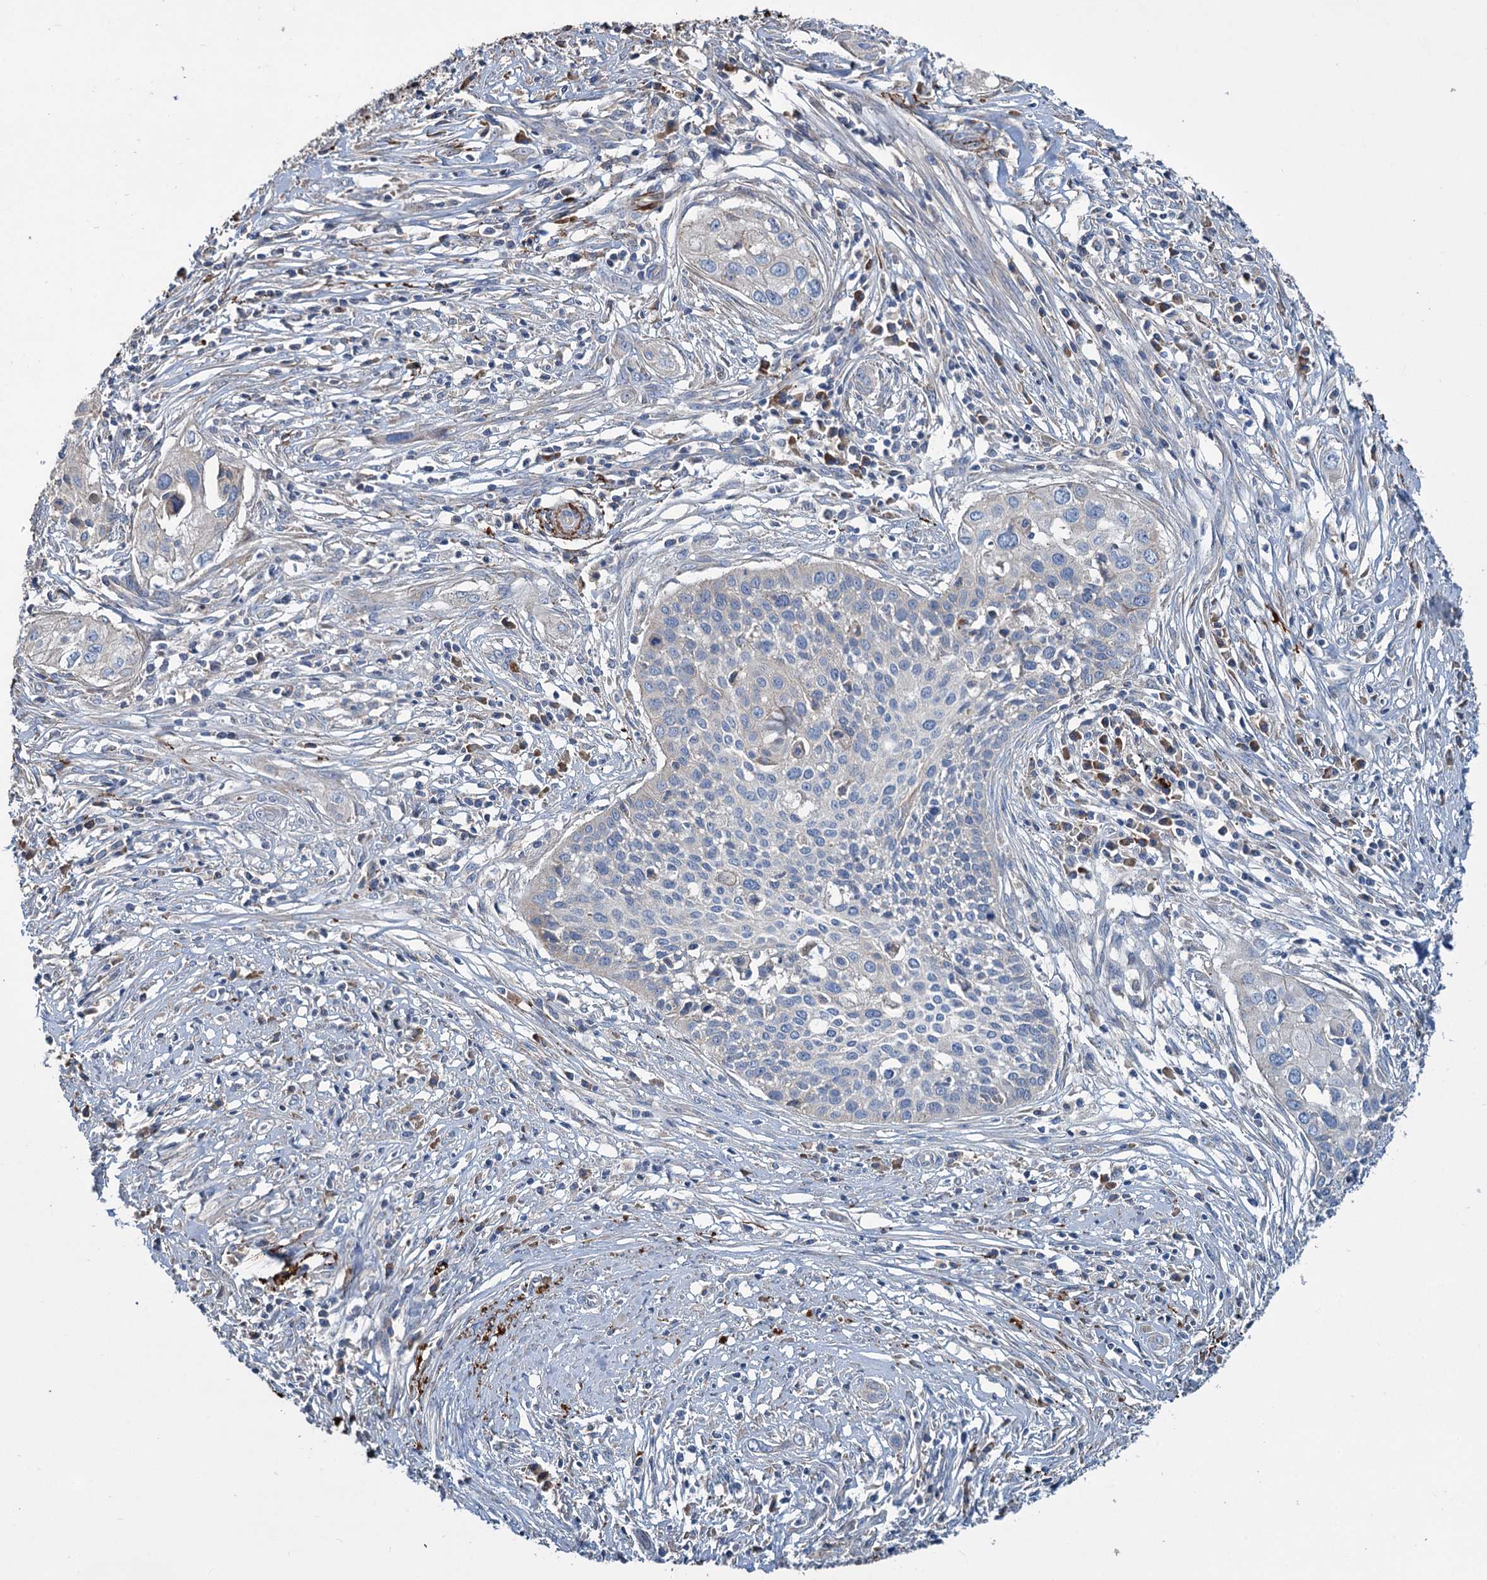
{"staining": {"intensity": "negative", "quantity": "none", "location": "none"}, "tissue": "cervical cancer", "cell_type": "Tumor cells", "image_type": "cancer", "snomed": [{"axis": "morphology", "description": "Squamous cell carcinoma, NOS"}, {"axis": "topography", "description": "Cervix"}], "caption": "The micrograph exhibits no staining of tumor cells in squamous cell carcinoma (cervical). (DAB IHC with hematoxylin counter stain).", "gene": "URAD", "patient": {"sex": "female", "age": 34}}